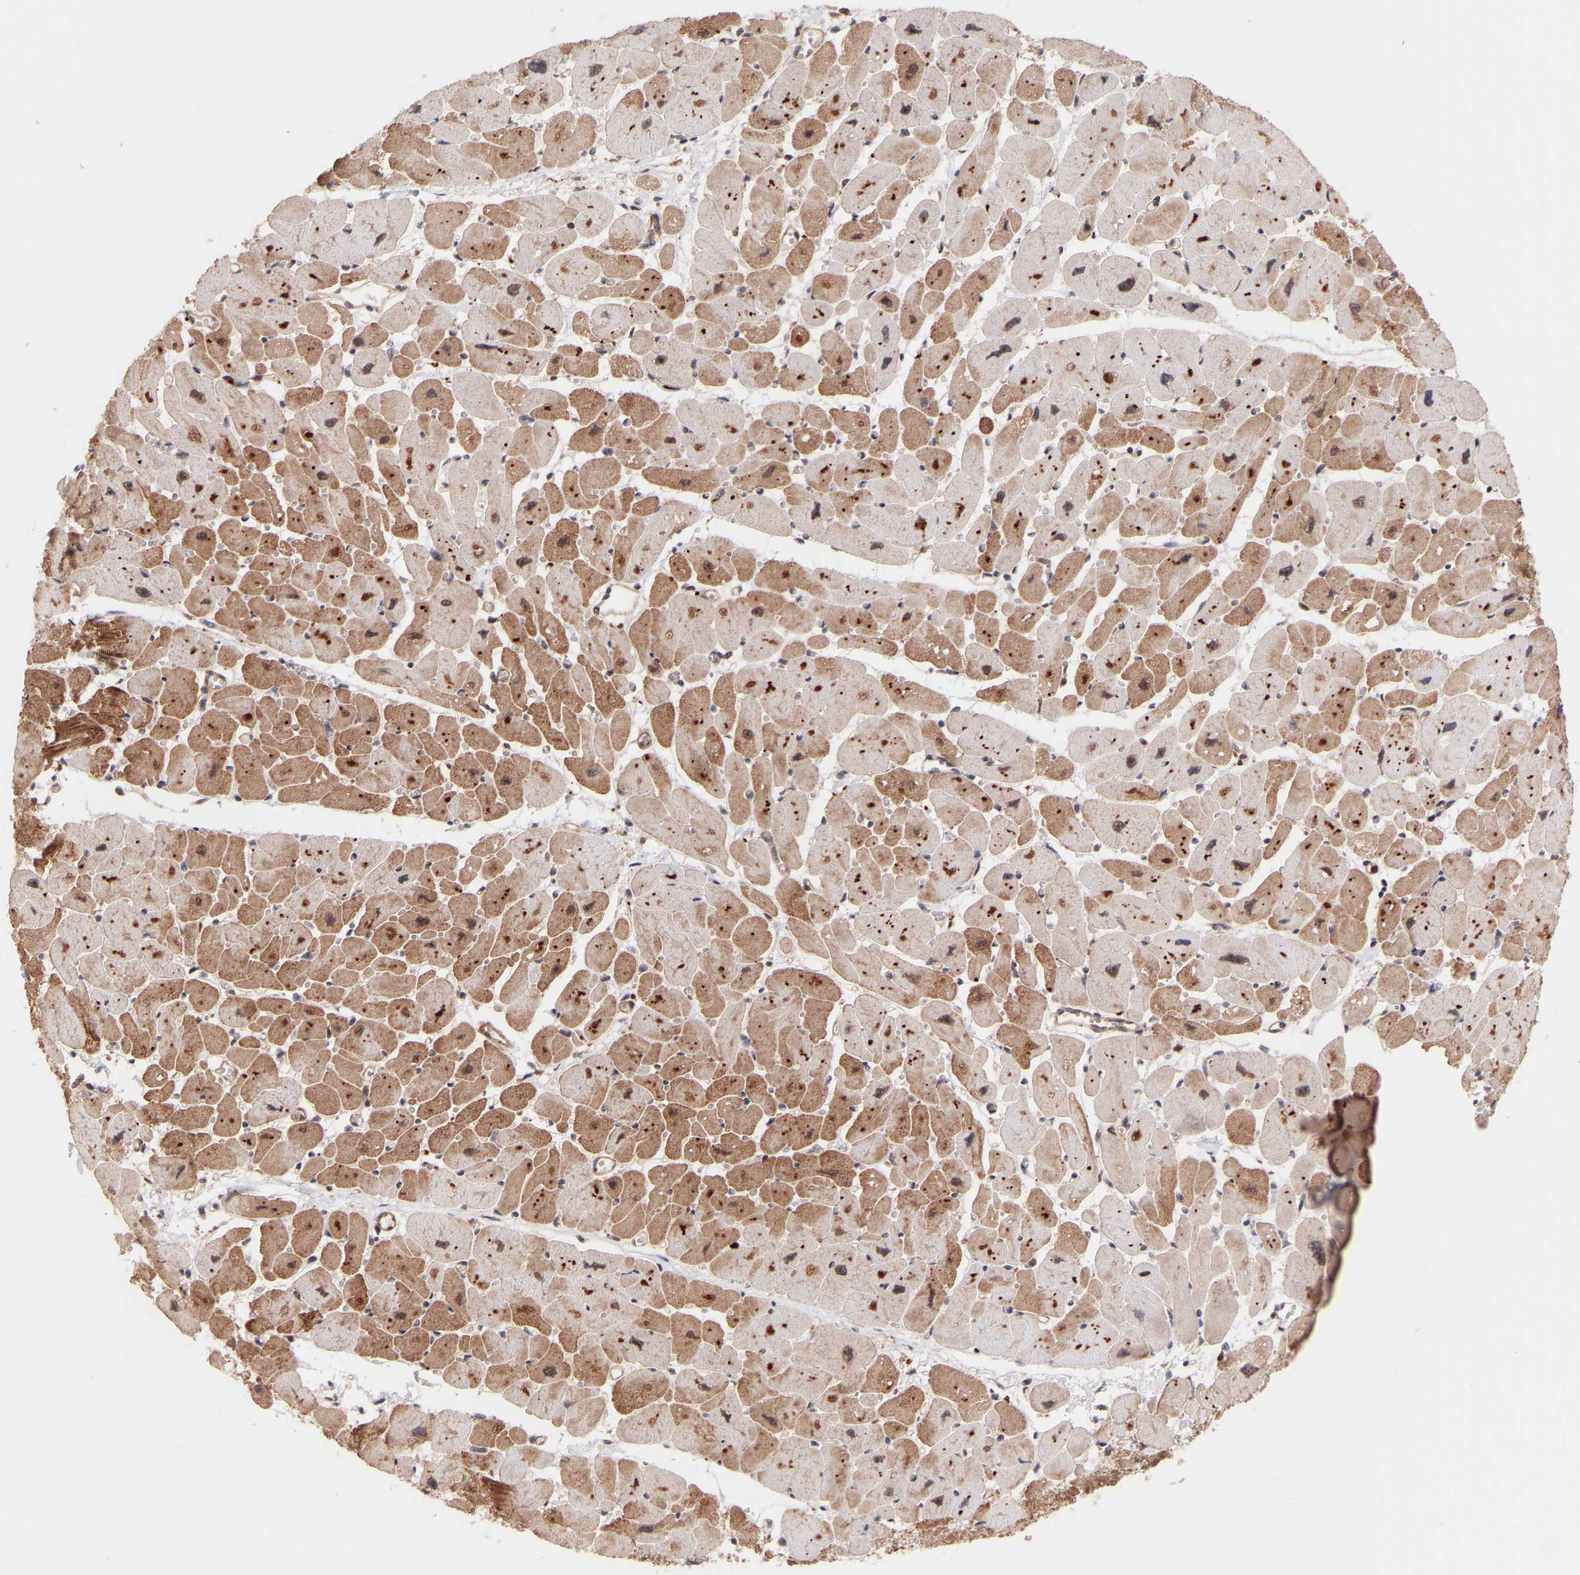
{"staining": {"intensity": "strong", "quantity": ">75%", "location": "cytoplasmic/membranous"}, "tissue": "heart muscle", "cell_type": "Cardiomyocytes", "image_type": "normal", "snomed": [{"axis": "morphology", "description": "Normal tissue, NOS"}, {"axis": "topography", "description": "Heart"}], "caption": "Protein staining demonstrates strong cytoplasmic/membranous staining in about >75% of cardiomyocytes in normal heart muscle. (DAB (3,3'-diaminobenzidine) = brown stain, brightfield microscopy at high magnification).", "gene": "PDLIM5", "patient": {"sex": "female", "age": 54}}